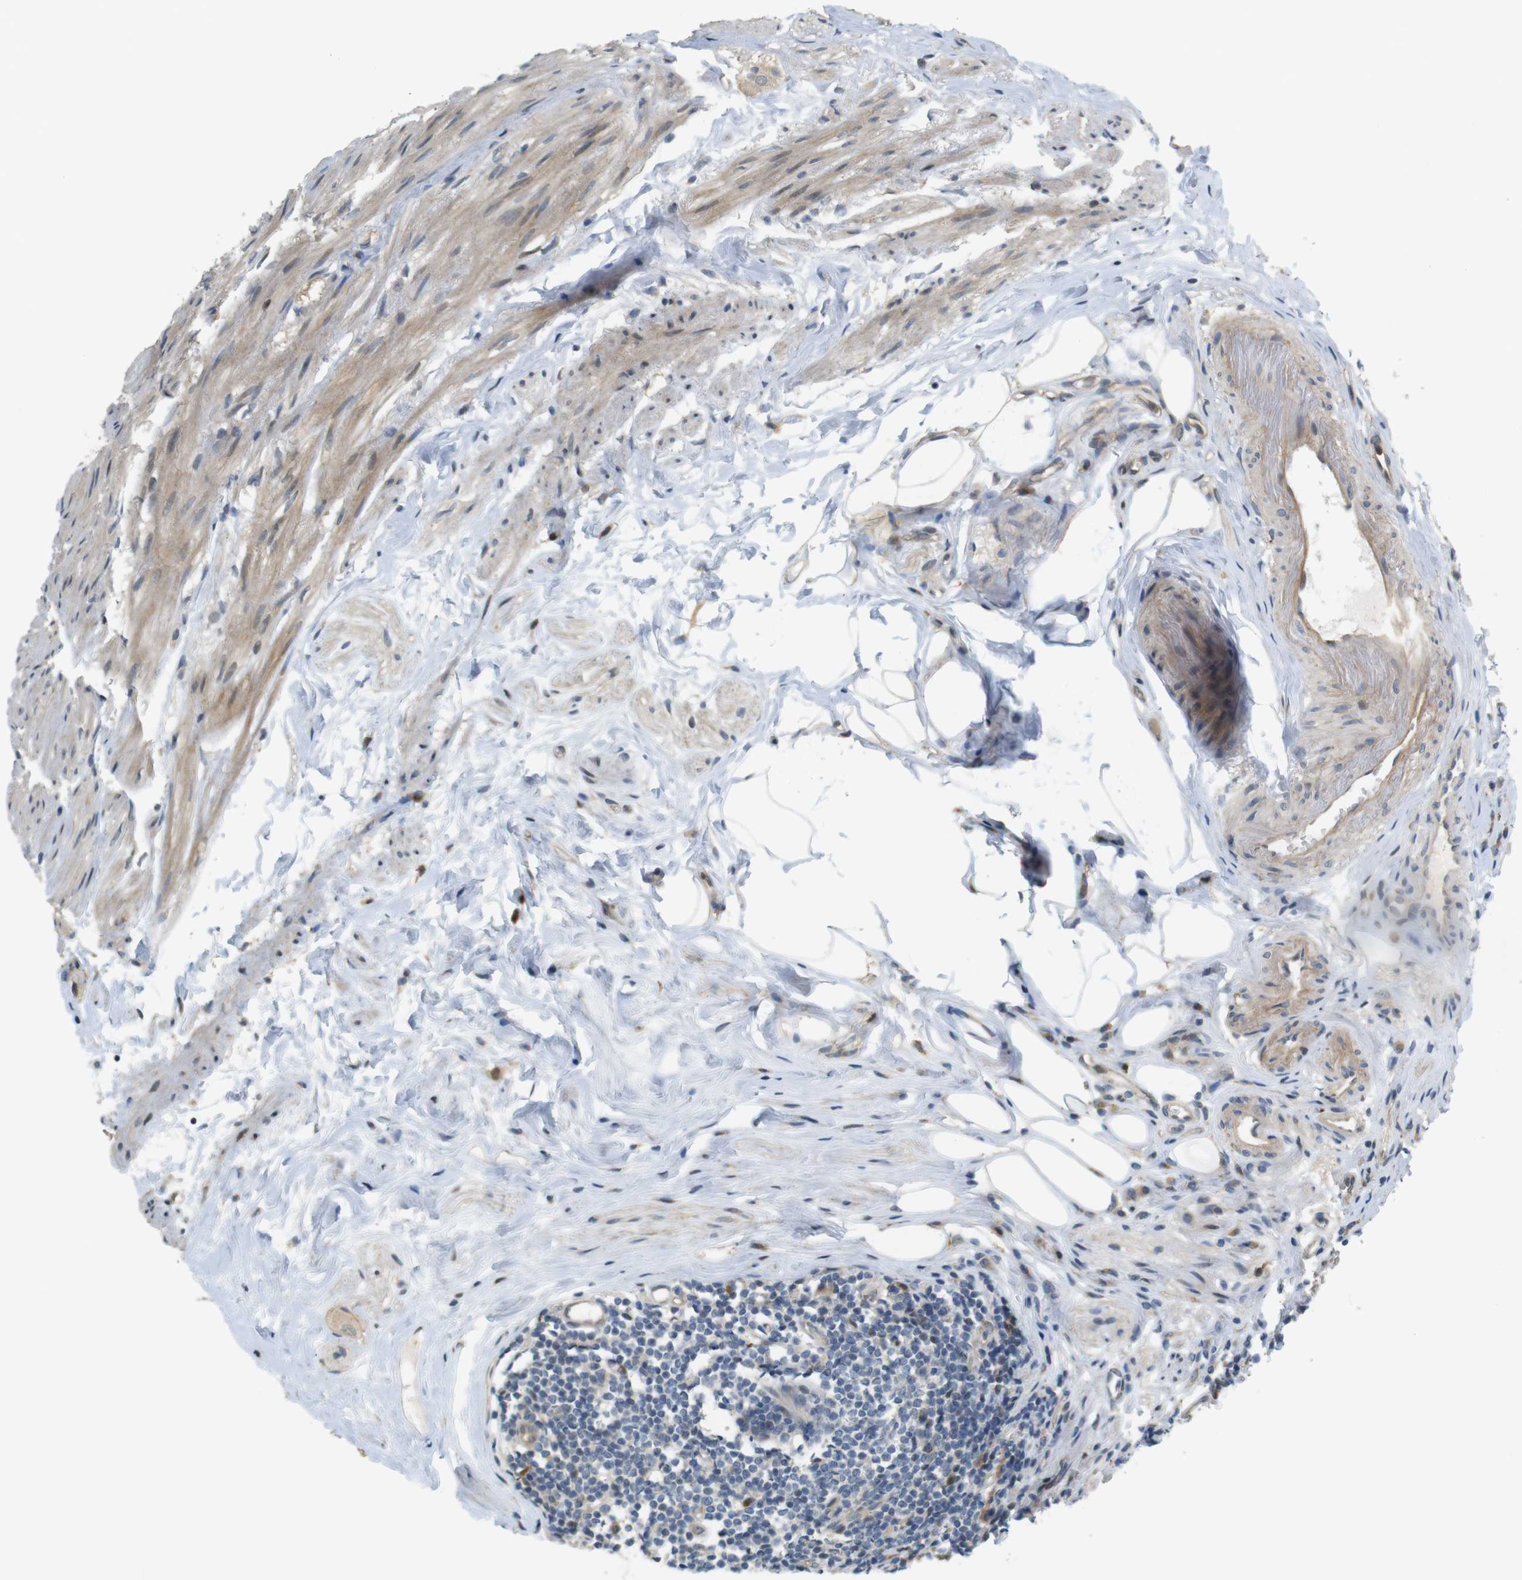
{"staining": {"intensity": "moderate", "quantity": "25%-75%", "location": "cytoplasmic/membranous"}, "tissue": "appendix", "cell_type": "Glandular cells", "image_type": "normal", "snomed": [{"axis": "morphology", "description": "Normal tissue, NOS"}, {"axis": "topography", "description": "Appendix"}], "caption": "Immunohistochemistry (IHC) image of unremarkable appendix: appendix stained using immunohistochemistry demonstrates medium levels of moderate protein expression localized specifically in the cytoplasmic/membranous of glandular cells, appearing as a cytoplasmic/membranous brown color.", "gene": "TSPAN9", "patient": {"sex": "female", "age": 77}}